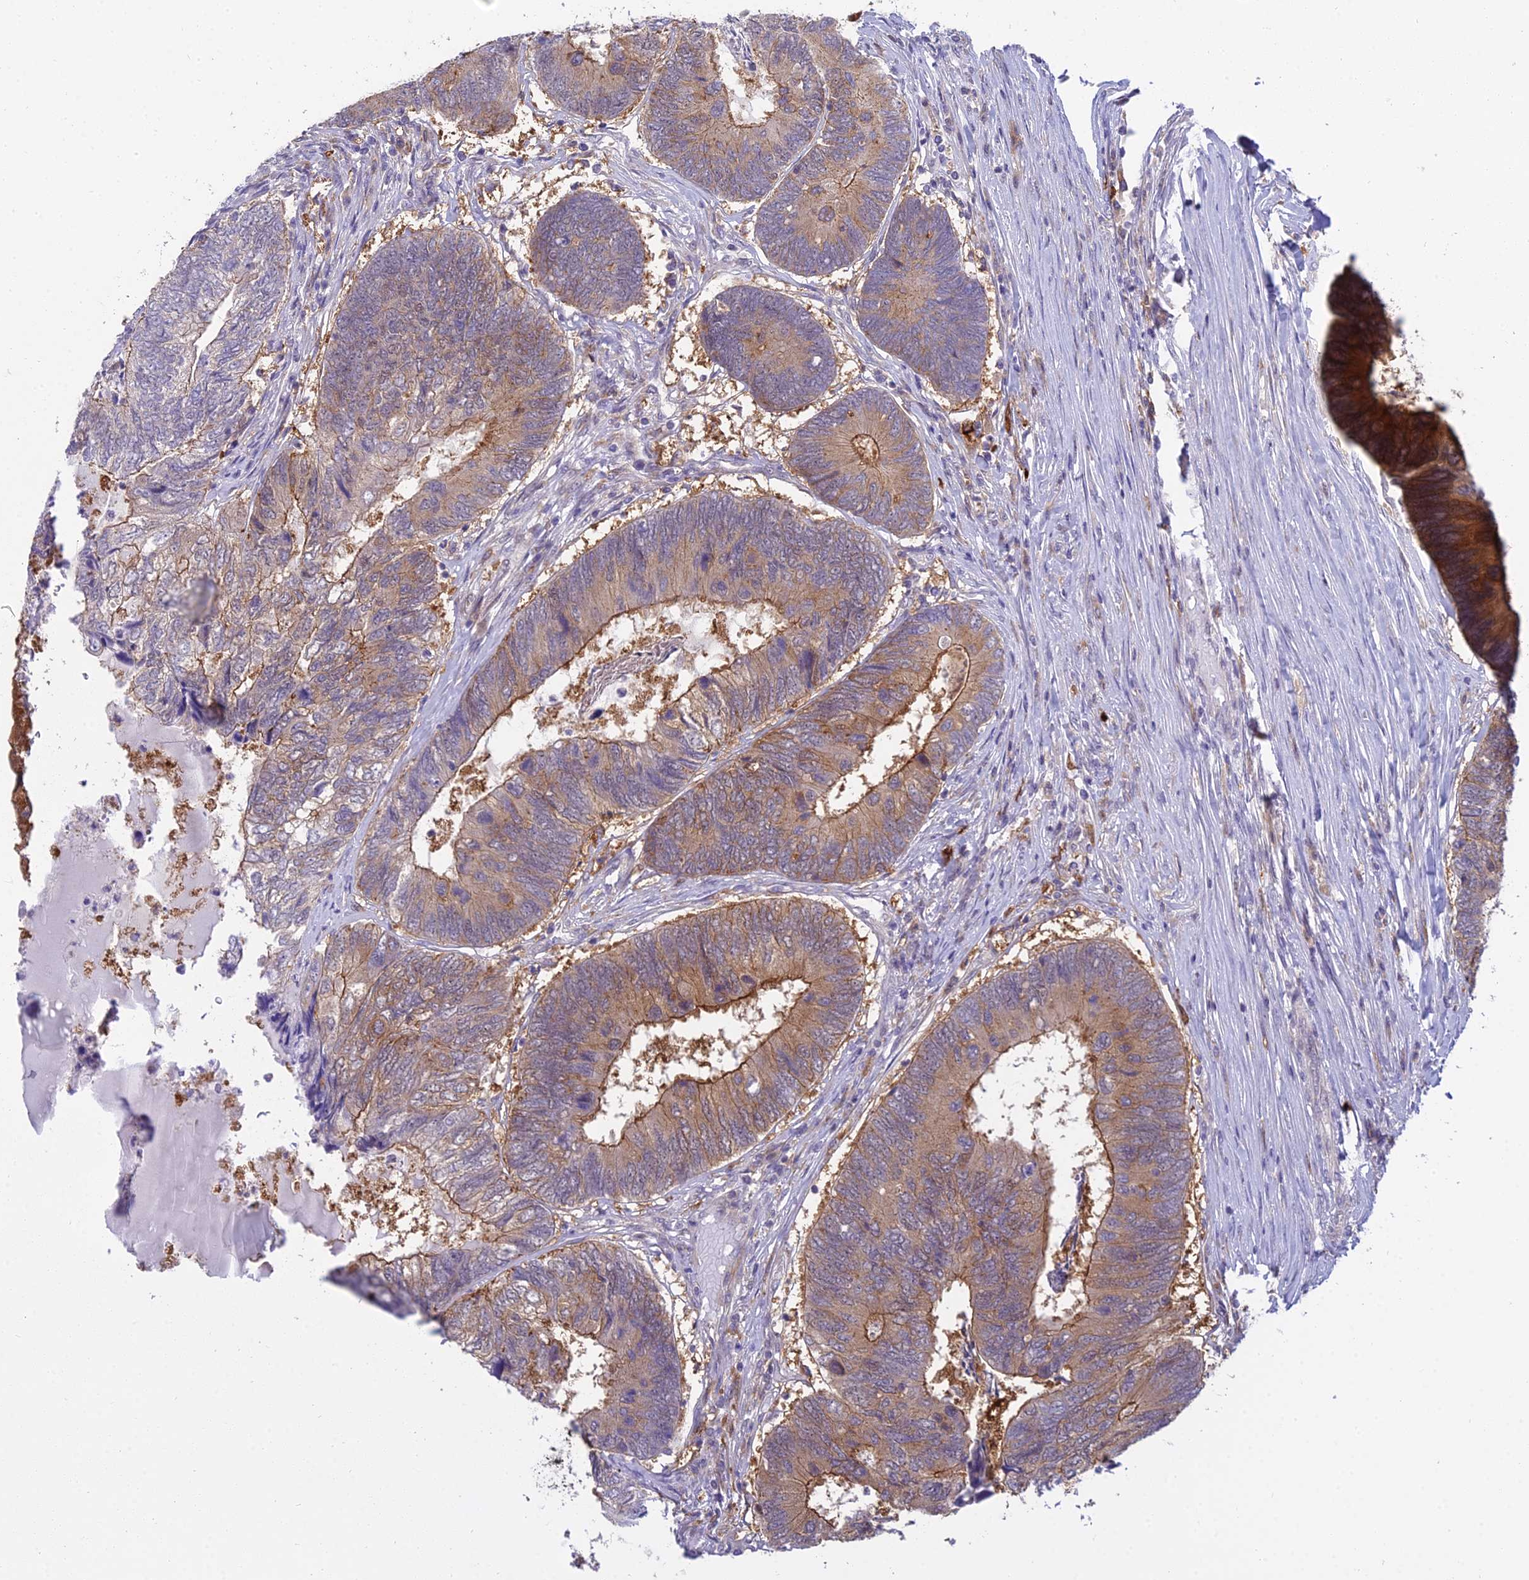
{"staining": {"intensity": "moderate", "quantity": ">75%", "location": "cytoplasmic/membranous"}, "tissue": "colorectal cancer", "cell_type": "Tumor cells", "image_type": "cancer", "snomed": [{"axis": "morphology", "description": "Adenocarcinoma, NOS"}, {"axis": "topography", "description": "Colon"}], "caption": "Immunohistochemical staining of human colorectal cancer shows medium levels of moderate cytoplasmic/membranous staining in about >75% of tumor cells.", "gene": "UBE2G1", "patient": {"sex": "female", "age": 67}}